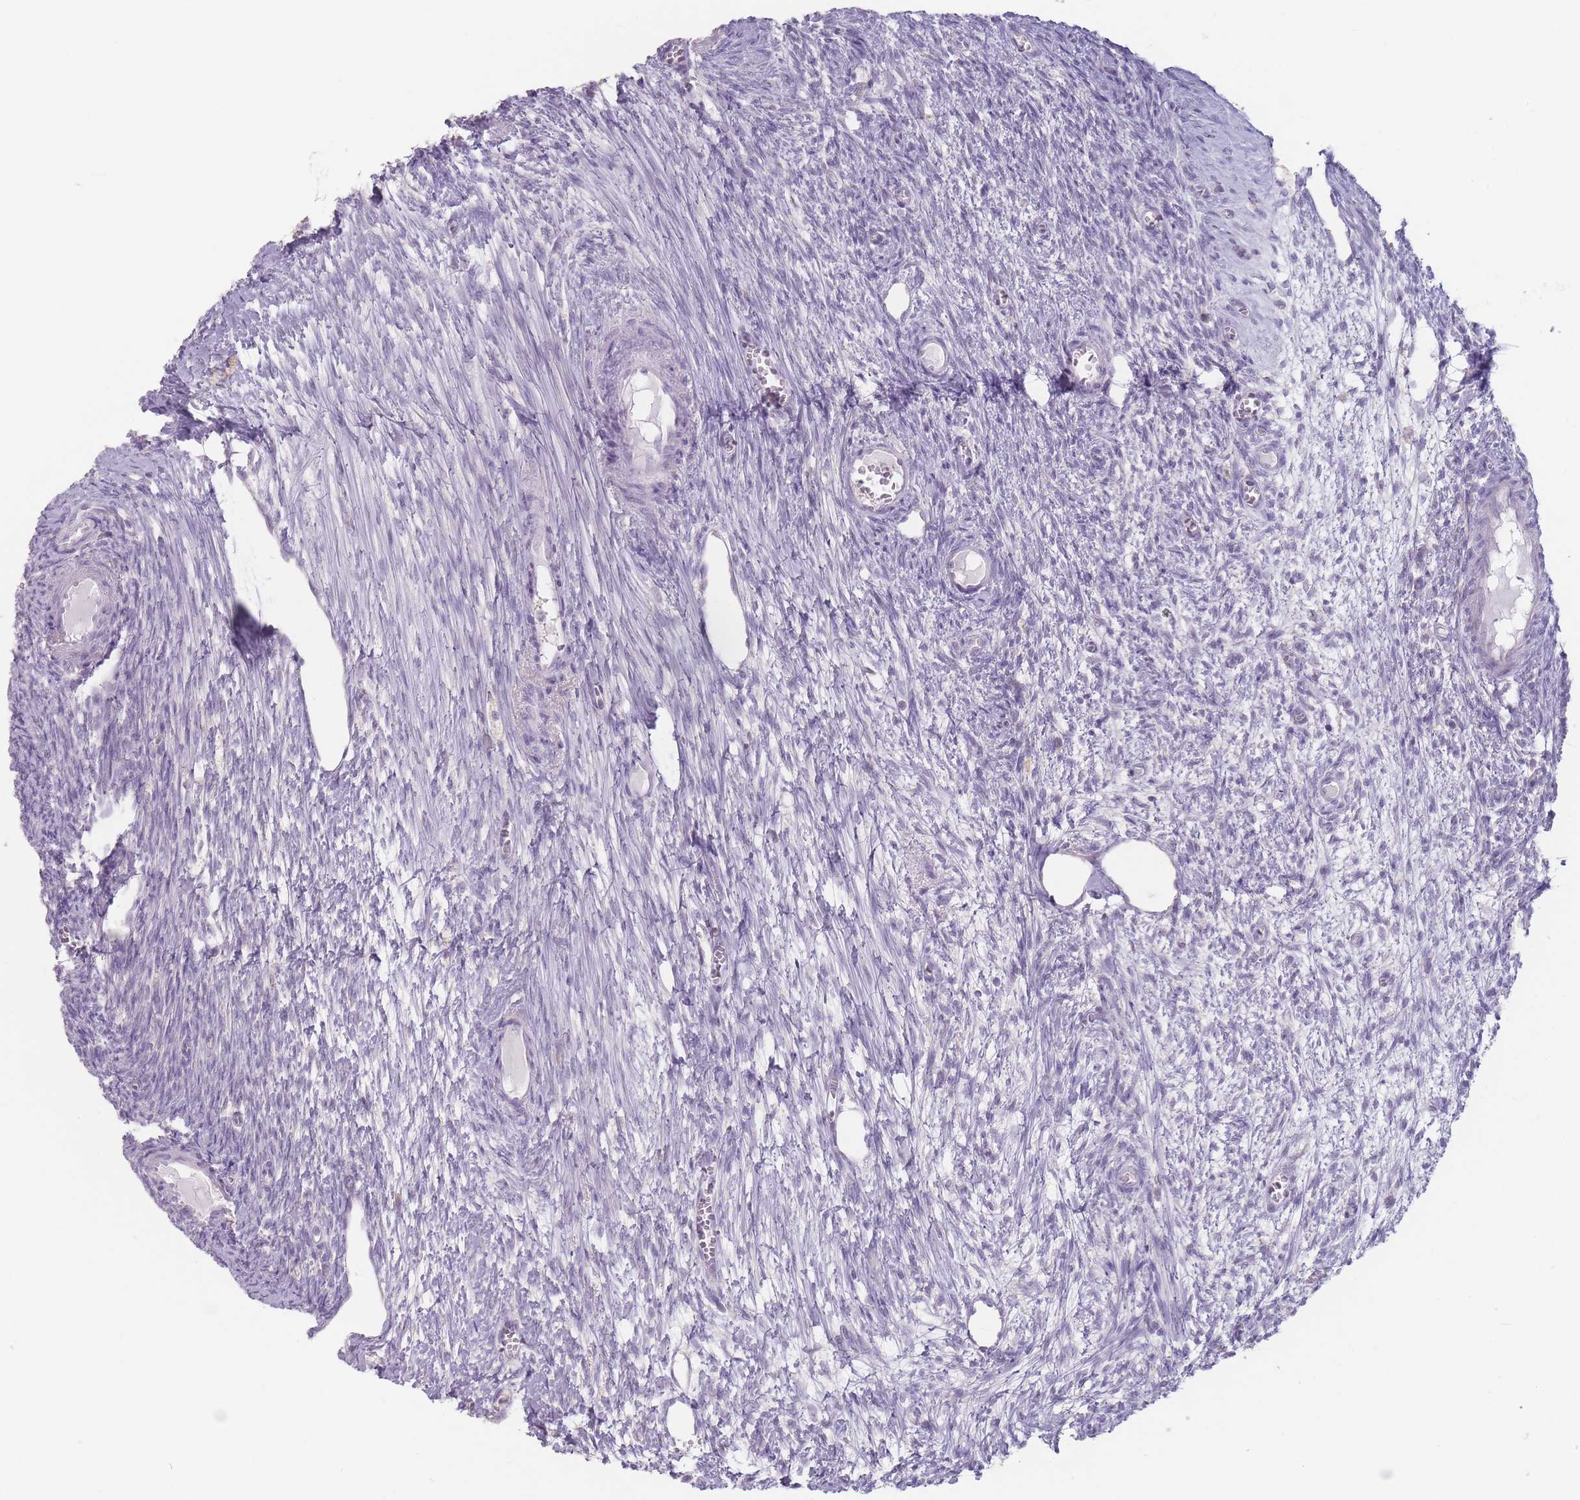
{"staining": {"intensity": "negative", "quantity": "none", "location": "none"}, "tissue": "ovary", "cell_type": "Ovarian stroma cells", "image_type": "normal", "snomed": [{"axis": "morphology", "description": "Normal tissue, NOS"}, {"axis": "topography", "description": "Ovary"}], "caption": "Immunohistochemistry (IHC) micrograph of normal human ovary stained for a protein (brown), which displays no staining in ovarian stroma cells. (DAB (3,3'-diaminobenzidine) immunohistochemistry visualized using brightfield microscopy, high magnification).", "gene": "AKAIN1", "patient": {"sex": "female", "age": 44}}